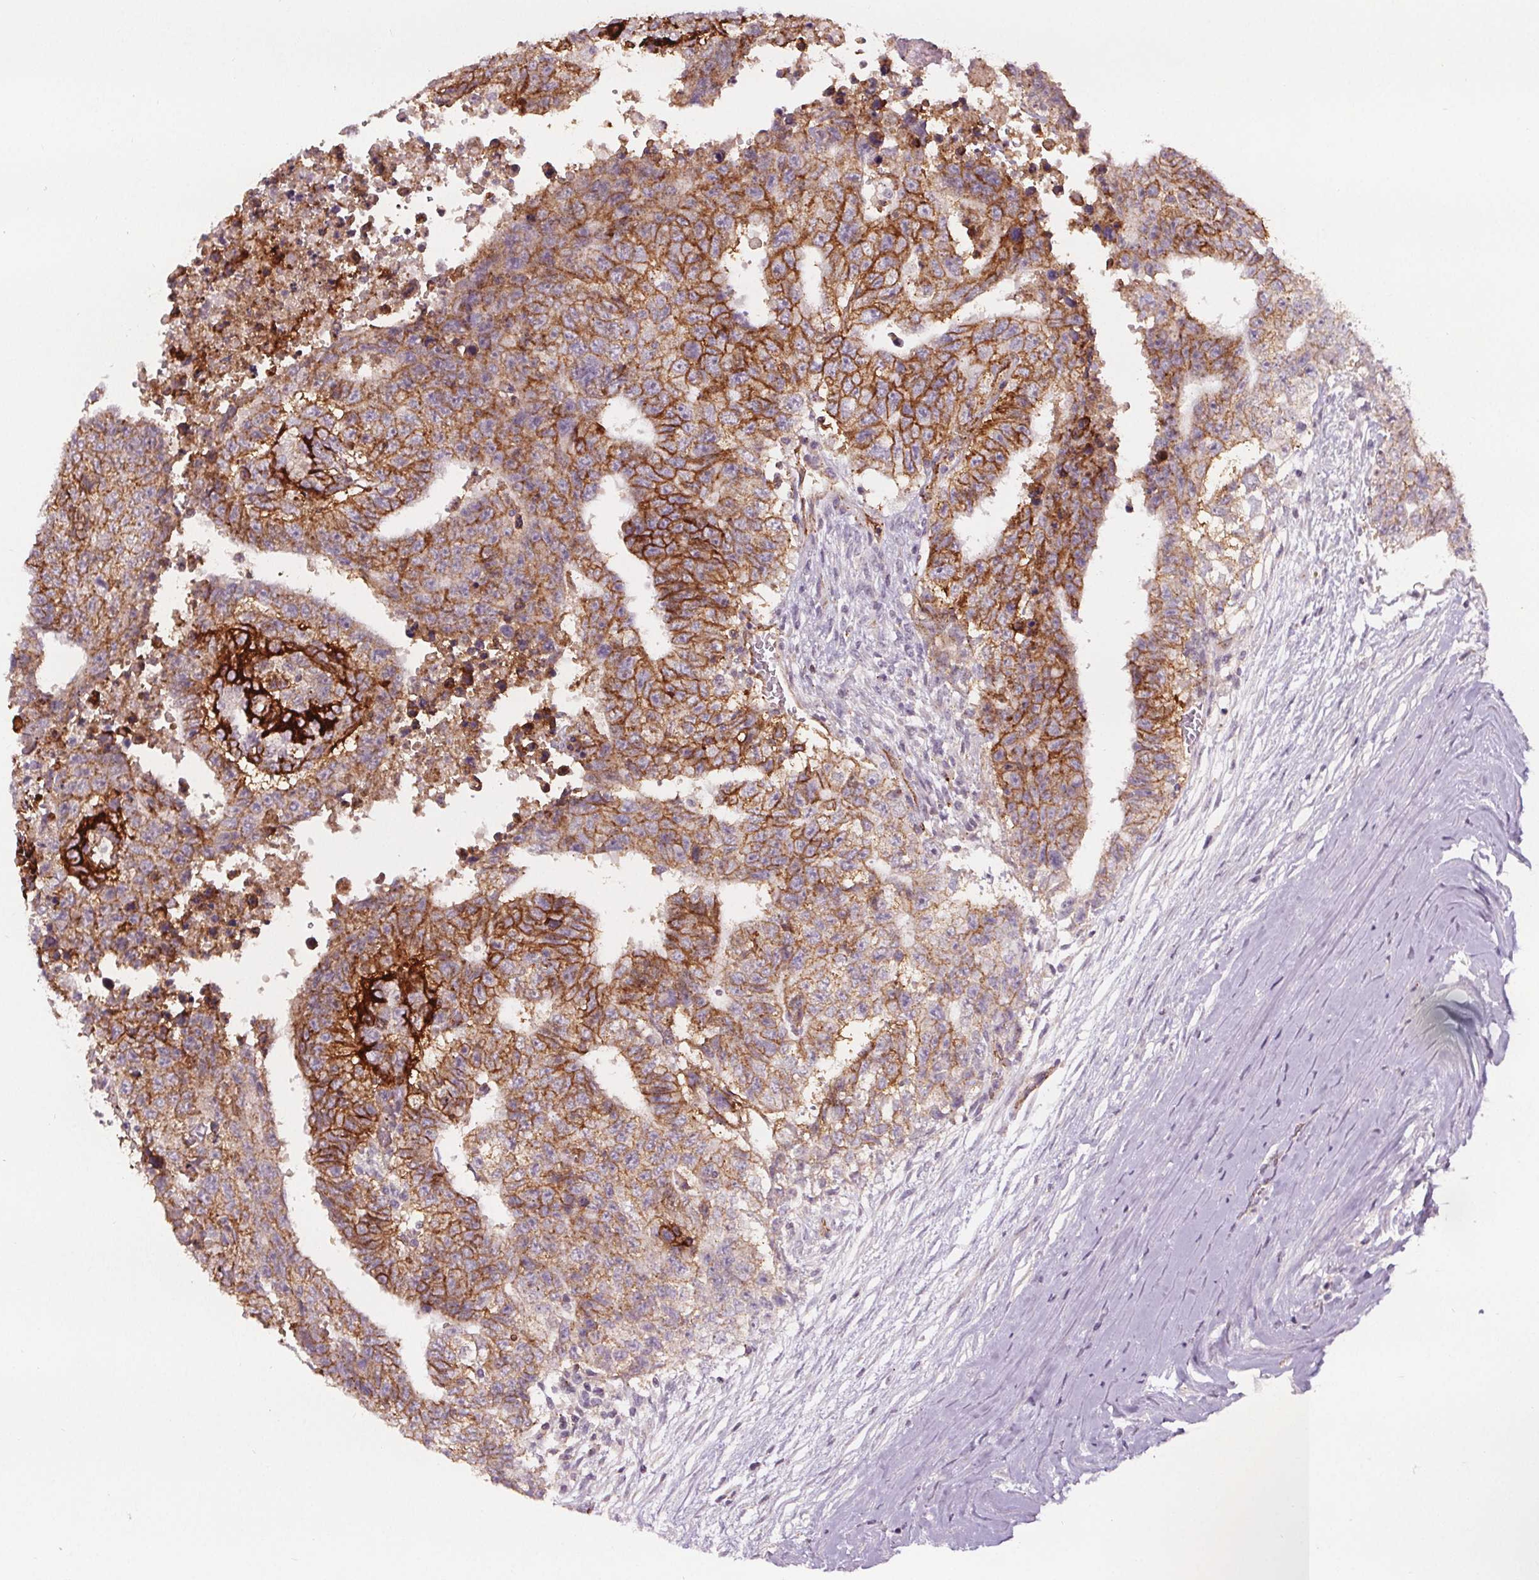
{"staining": {"intensity": "strong", "quantity": "25%-75%", "location": "cytoplasmic/membranous"}, "tissue": "testis cancer", "cell_type": "Tumor cells", "image_type": "cancer", "snomed": [{"axis": "morphology", "description": "Carcinoma, Embryonal, NOS"}, {"axis": "topography", "description": "Testis"}], "caption": "Immunohistochemistry (IHC) photomicrograph of embryonal carcinoma (testis) stained for a protein (brown), which reveals high levels of strong cytoplasmic/membranous expression in about 25%-75% of tumor cells.", "gene": "ATP1A1", "patient": {"sex": "male", "age": 24}}